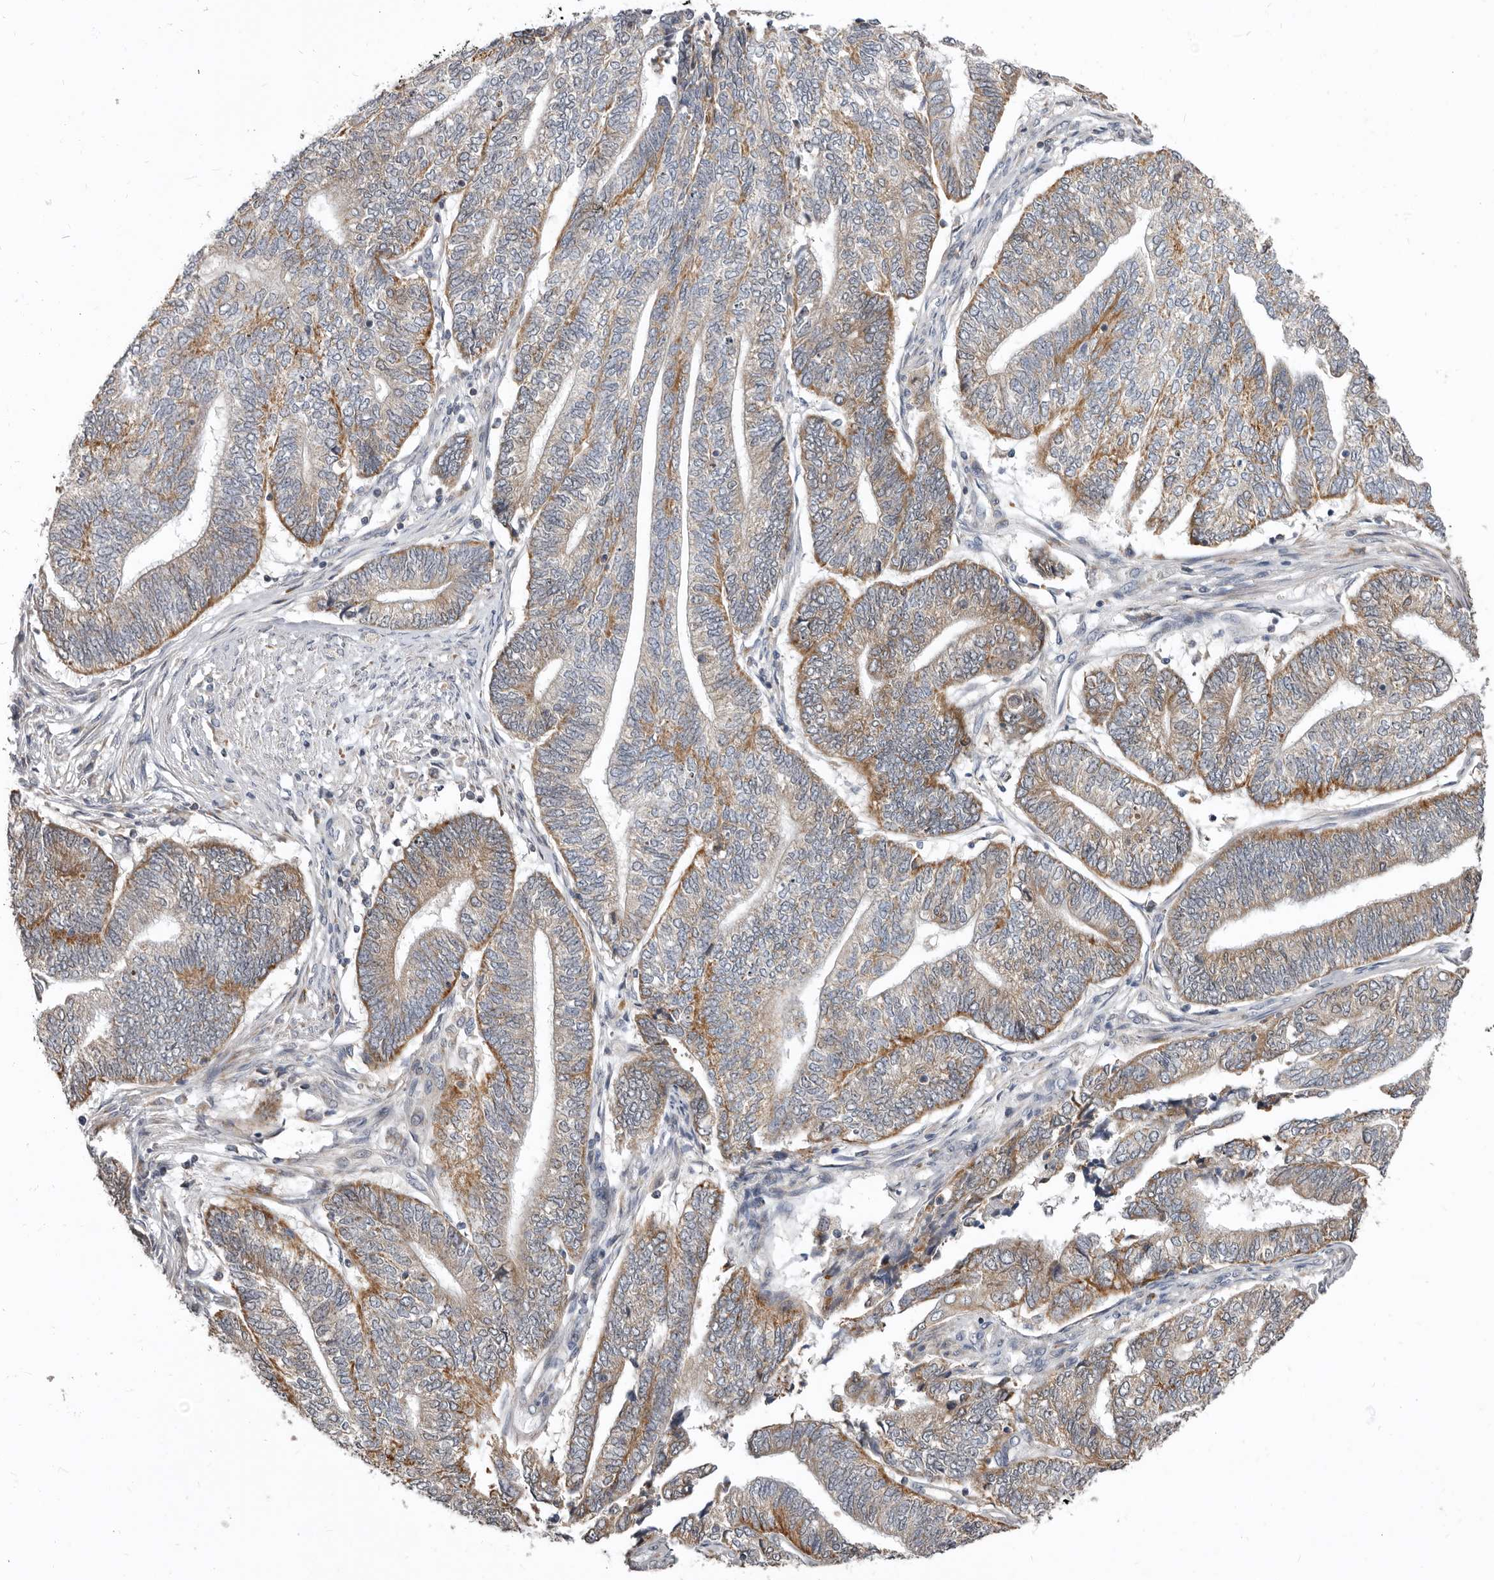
{"staining": {"intensity": "weak", "quantity": "<25%", "location": "cytoplasmic/membranous"}, "tissue": "endometrial cancer", "cell_type": "Tumor cells", "image_type": "cancer", "snomed": [{"axis": "morphology", "description": "Adenocarcinoma, NOS"}, {"axis": "topography", "description": "Uterus"}, {"axis": "topography", "description": "Endometrium"}], "caption": "Immunohistochemistry histopathology image of human endometrial adenocarcinoma stained for a protein (brown), which demonstrates no positivity in tumor cells.", "gene": "SMC4", "patient": {"sex": "female", "age": 70}}